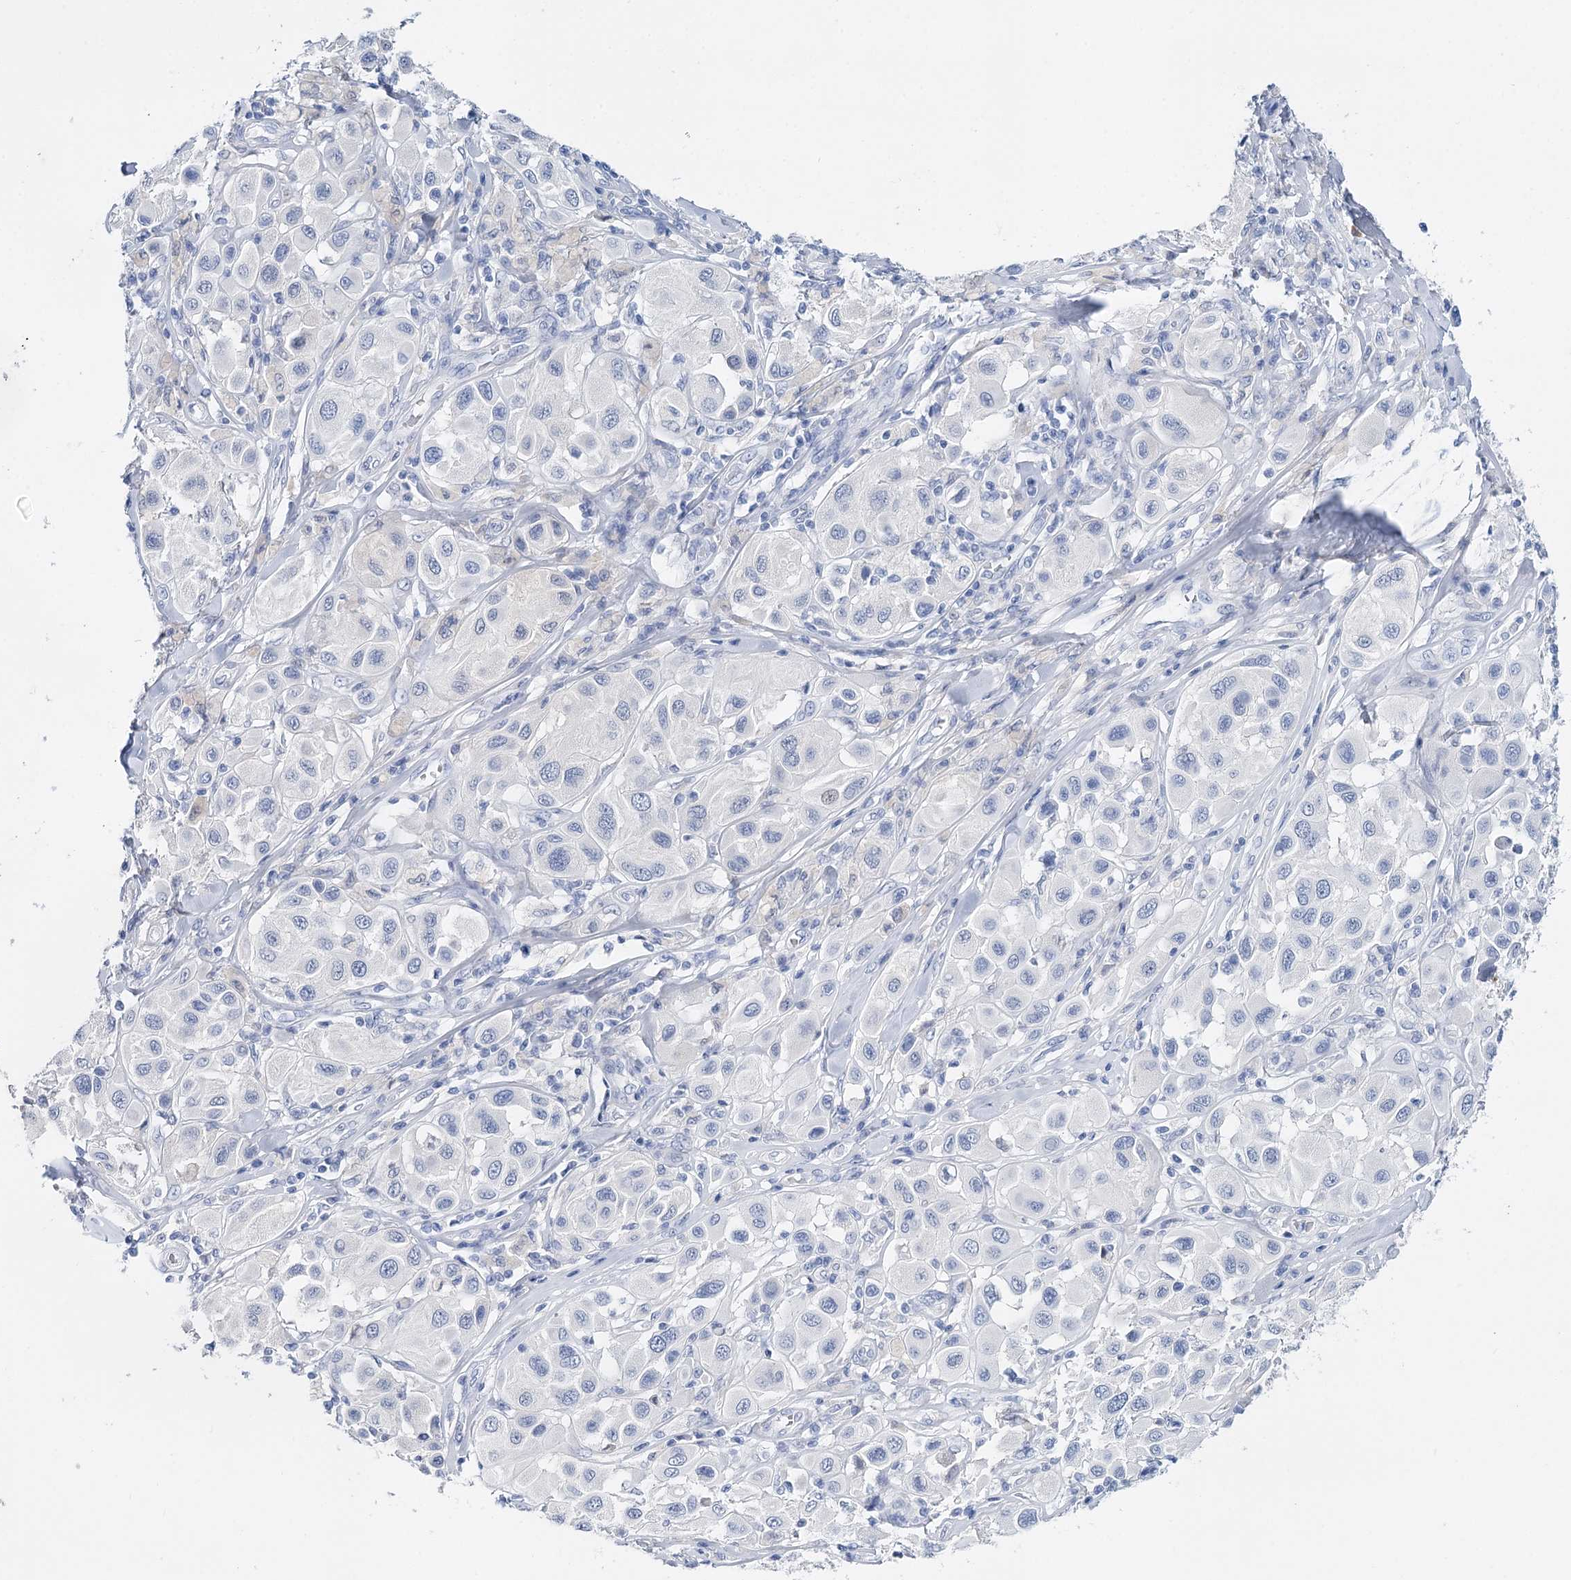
{"staining": {"intensity": "negative", "quantity": "none", "location": "none"}, "tissue": "melanoma", "cell_type": "Tumor cells", "image_type": "cancer", "snomed": [{"axis": "morphology", "description": "Malignant melanoma, Metastatic site"}, {"axis": "topography", "description": "Skin"}], "caption": "Human melanoma stained for a protein using IHC shows no expression in tumor cells.", "gene": "CEACAM8", "patient": {"sex": "male", "age": 41}}